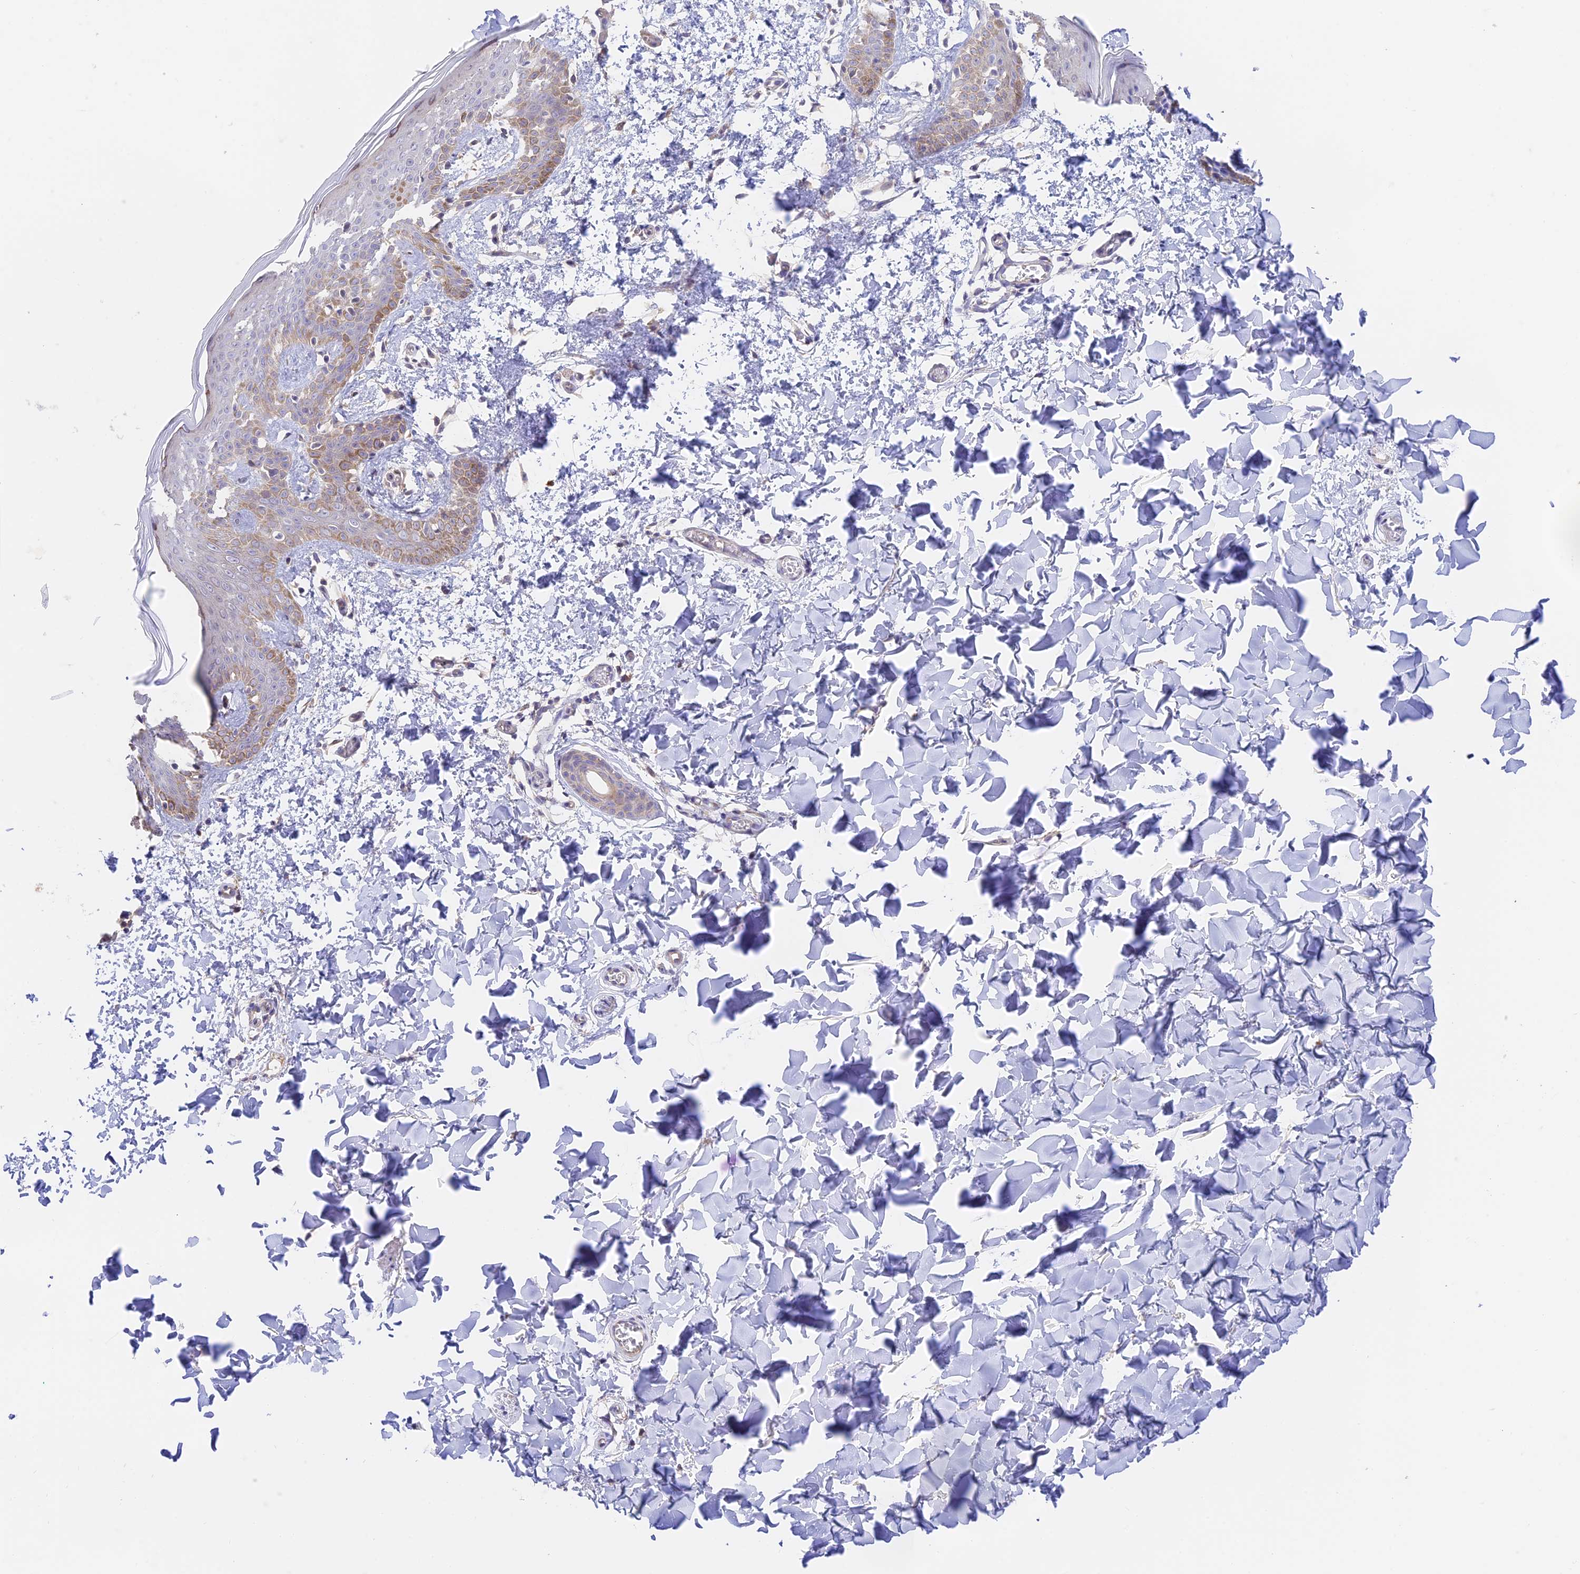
{"staining": {"intensity": "weak", "quantity": ">75%", "location": "cytoplasmic/membranous"}, "tissue": "skin", "cell_type": "Fibroblasts", "image_type": "normal", "snomed": [{"axis": "morphology", "description": "Normal tissue, NOS"}, {"axis": "topography", "description": "Skin"}], "caption": "A brown stain shows weak cytoplasmic/membranous staining of a protein in fibroblasts of normal human skin.", "gene": "CAMSAP3", "patient": {"sex": "male", "age": 36}}